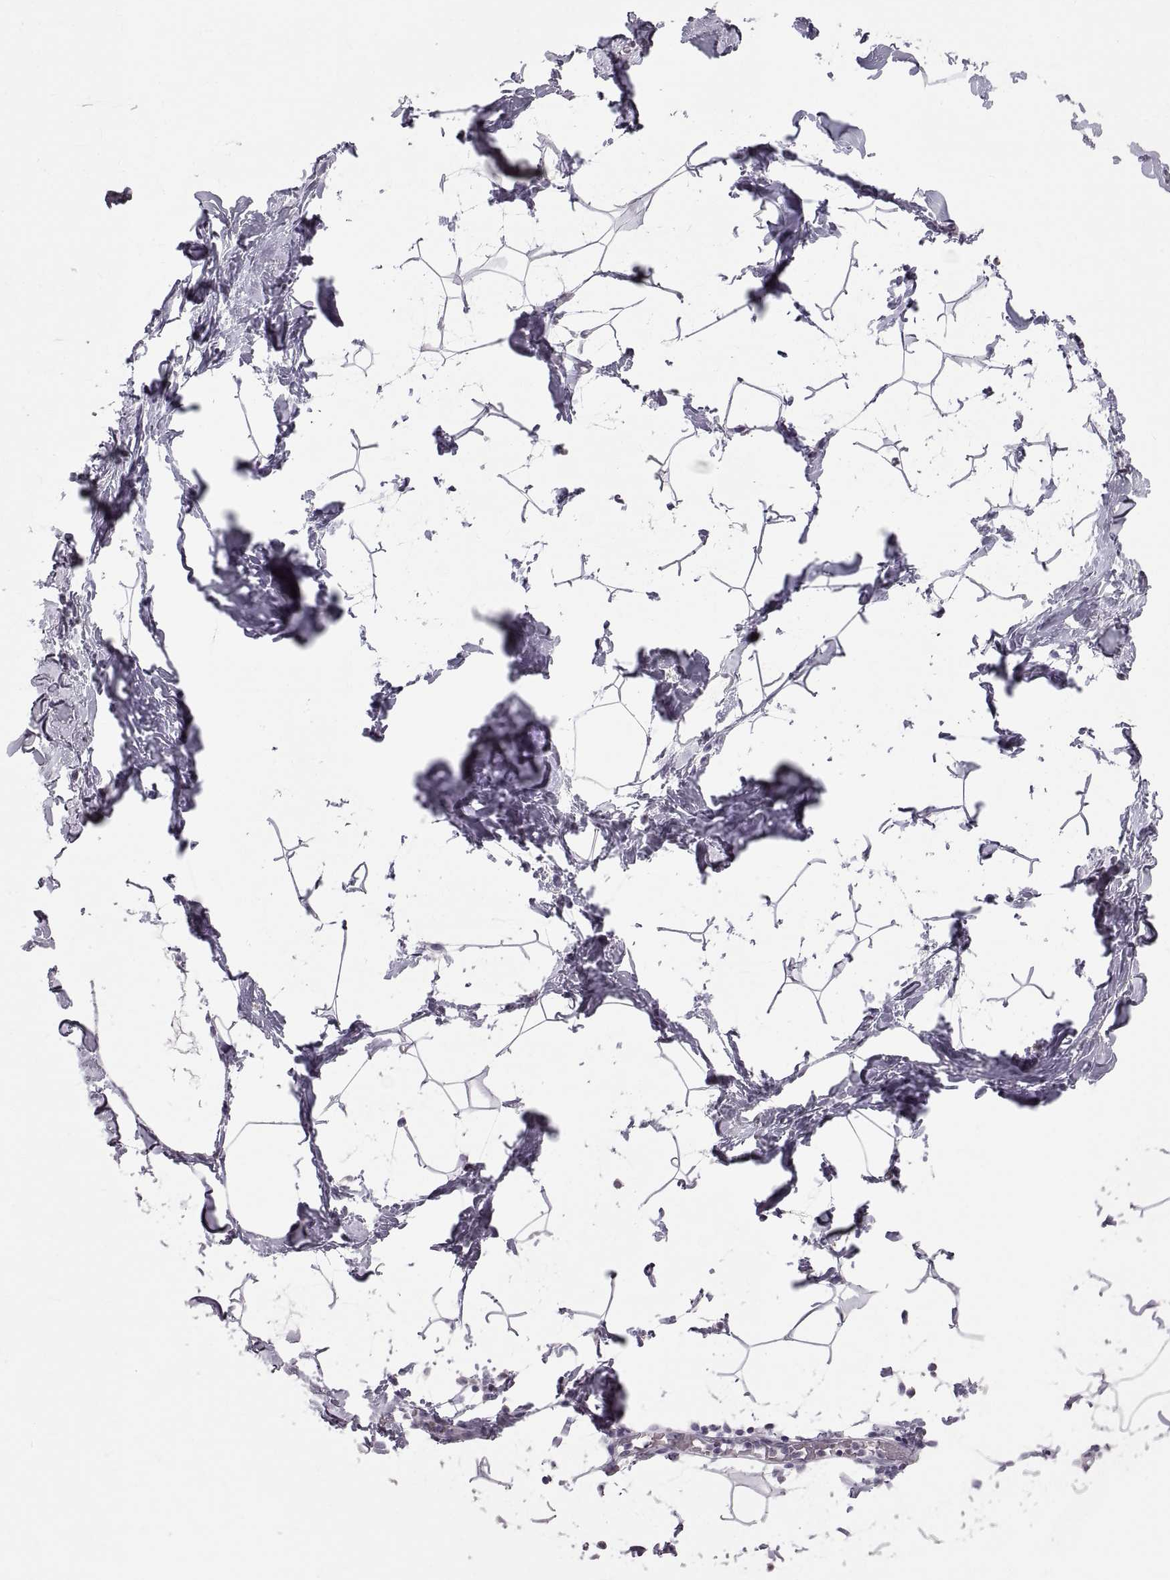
{"staining": {"intensity": "negative", "quantity": "none", "location": "none"}, "tissue": "breast", "cell_type": "Adipocytes", "image_type": "normal", "snomed": [{"axis": "morphology", "description": "Normal tissue, NOS"}, {"axis": "topography", "description": "Breast"}], "caption": "This is an immunohistochemistry (IHC) micrograph of normal human breast. There is no staining in adipocytes.", "gene": "SPACDR", "patient": {"sex": "female", "age": 32}}